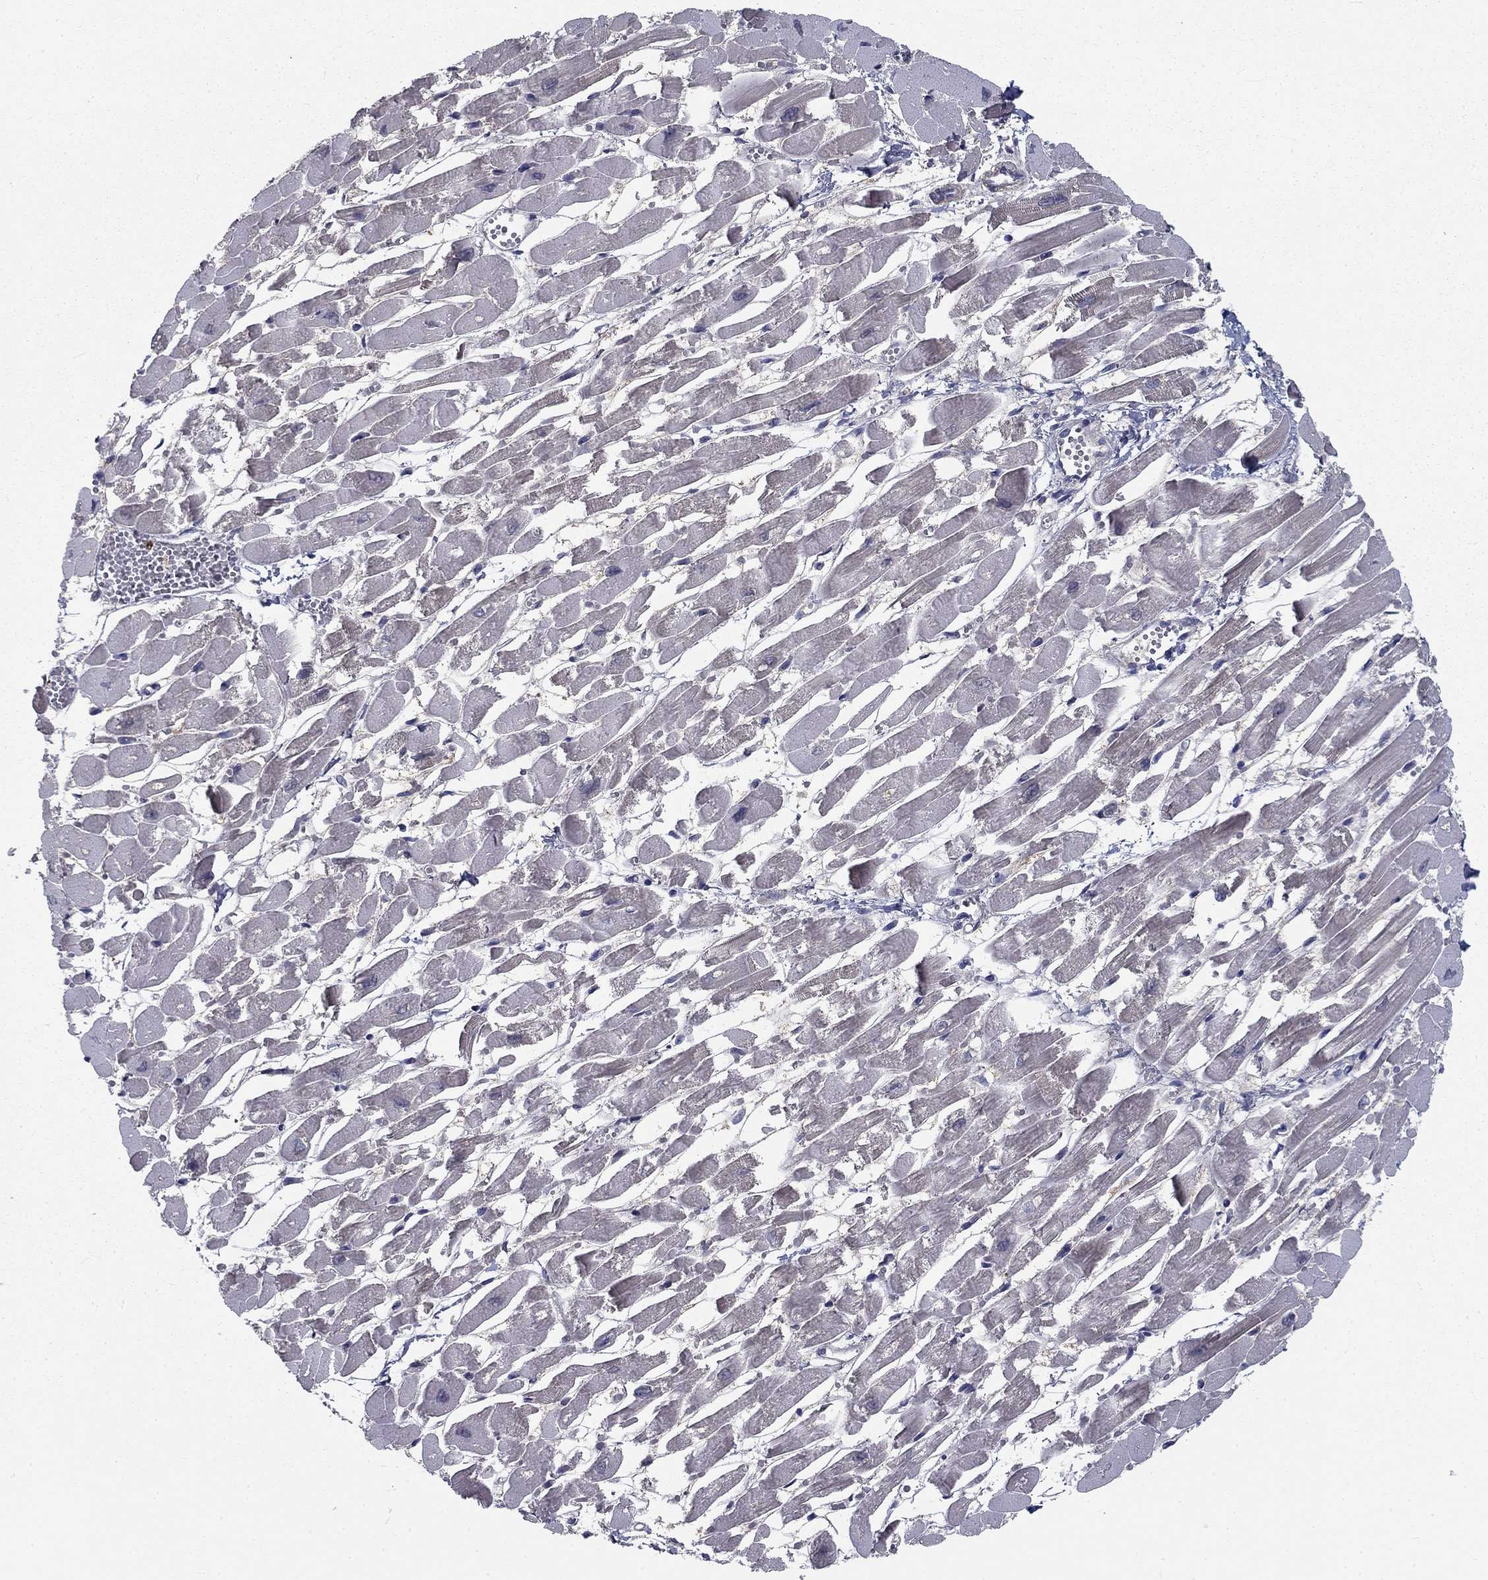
{"staining": {"intensity": "negative", "quantity": "none", "location": "none"}, "tissue": "heart muscle", "cell_type": "Cardiomyocytes", "image_type": "normal", "snomed": [{"axis": "morphology", "description": "Normal tissue, NOS"}, {"axis": "topography", "description": "Heart"}], "caption": "The histopathology image shows no significant staining in cardiomyocytes of heart muscle. (DAB (3,3'-diaminobenzidine) immunohistochemistry (IHC) with hematoxylin counter stain).", "gene": "NIT2", "patient": {"sex": "female", "age": 52}}